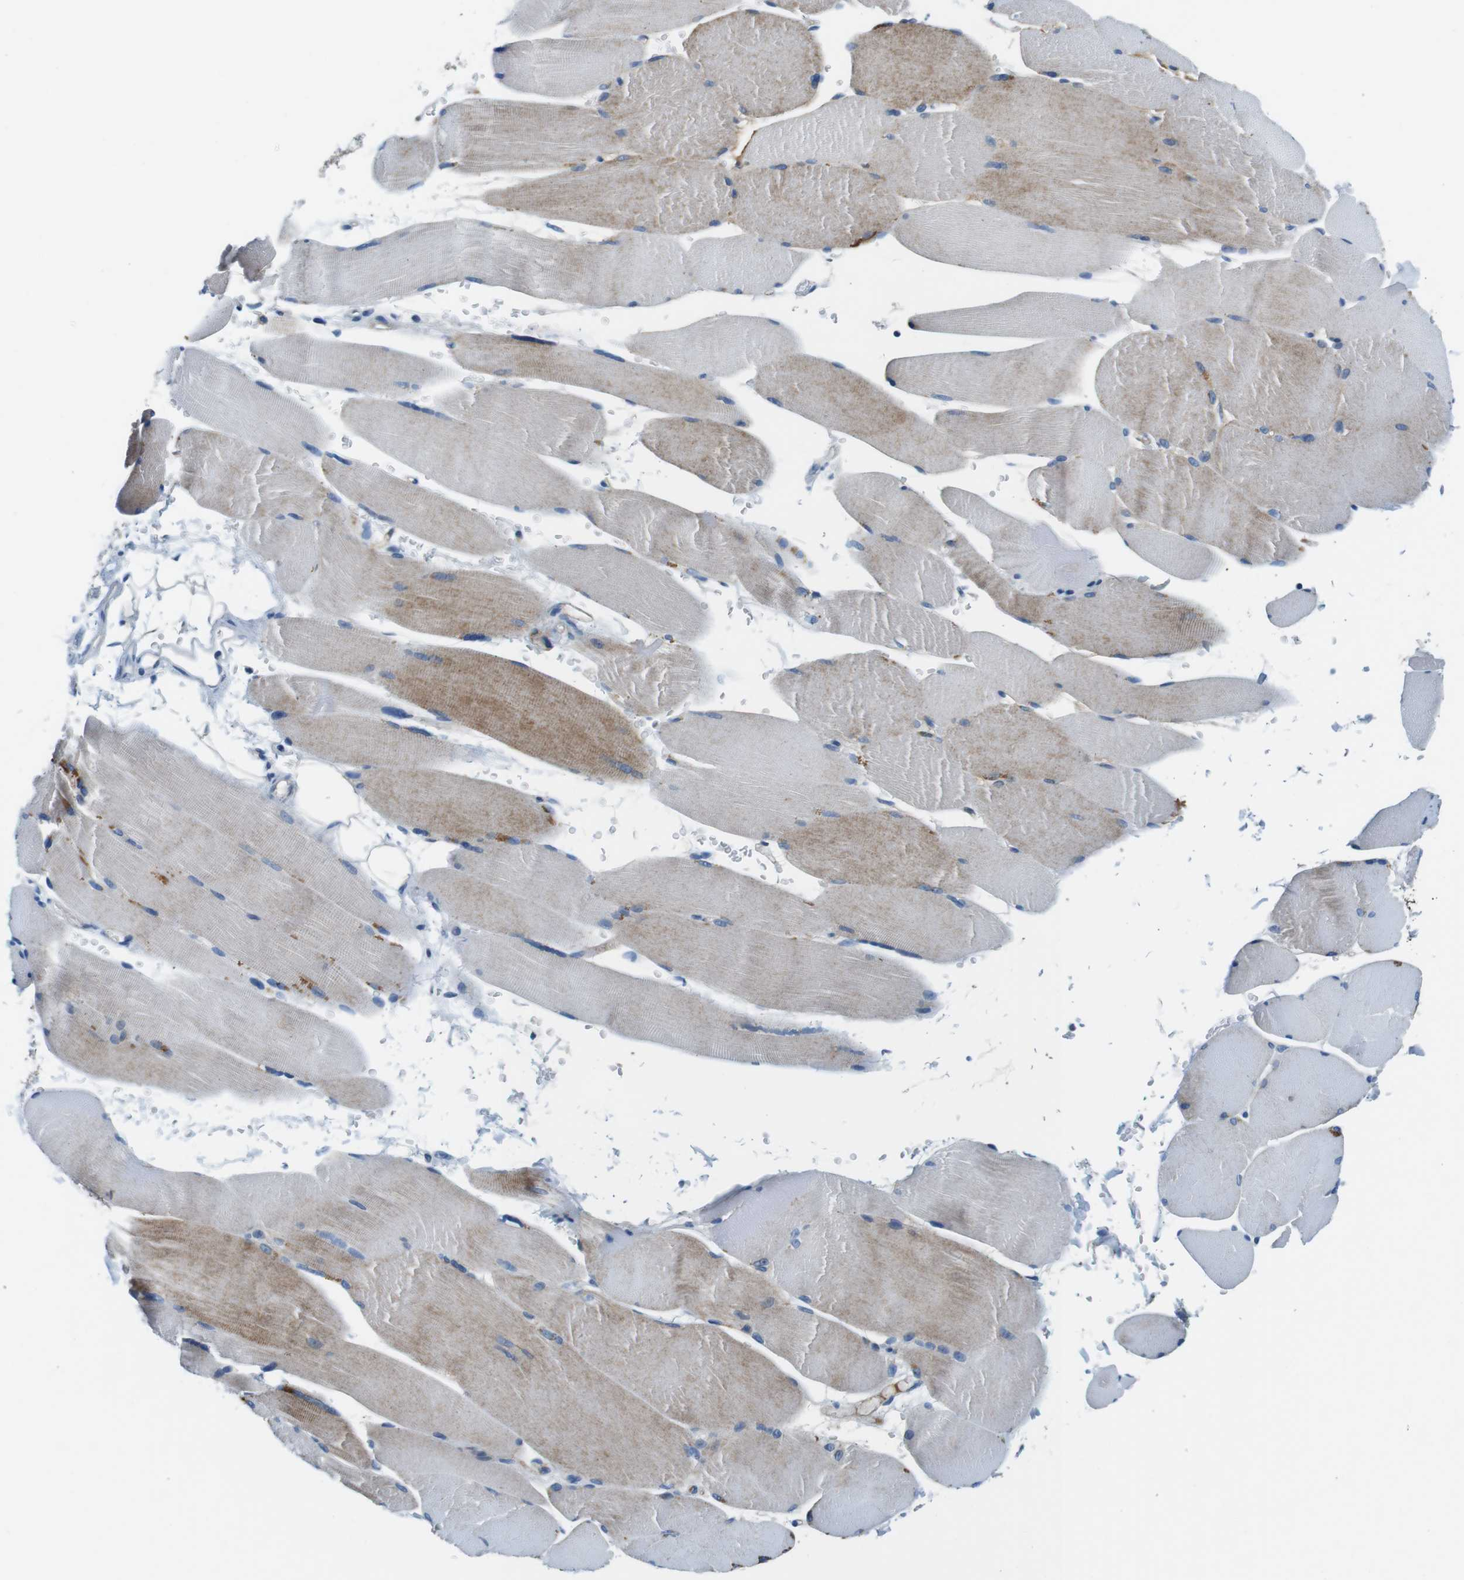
{"staining": {"intensity": "weak", "quantity": "25%-75%", "location": "cytoplasmic/membranous"}, "tissue": "skeletal muscle", "cell_type": "Myocytes", "image_type": "normal", "snomed": [{"axis": "morphology", "description": "Normal tissue, NOS"}, {"axis": "topography", "description": "Skin"}, {"axis": "topography", "description": "Skeletal muscle"}], "caption": "Protein staining of normal skeletal muscle demonstrates weak cytoplasmic/membranous expression in approximately 25%-75% of myocytes. (IHC, brightfield microscopy, high magnification).", "gene": "IGHD", "patient": {"sex": "male", "age": 83}}